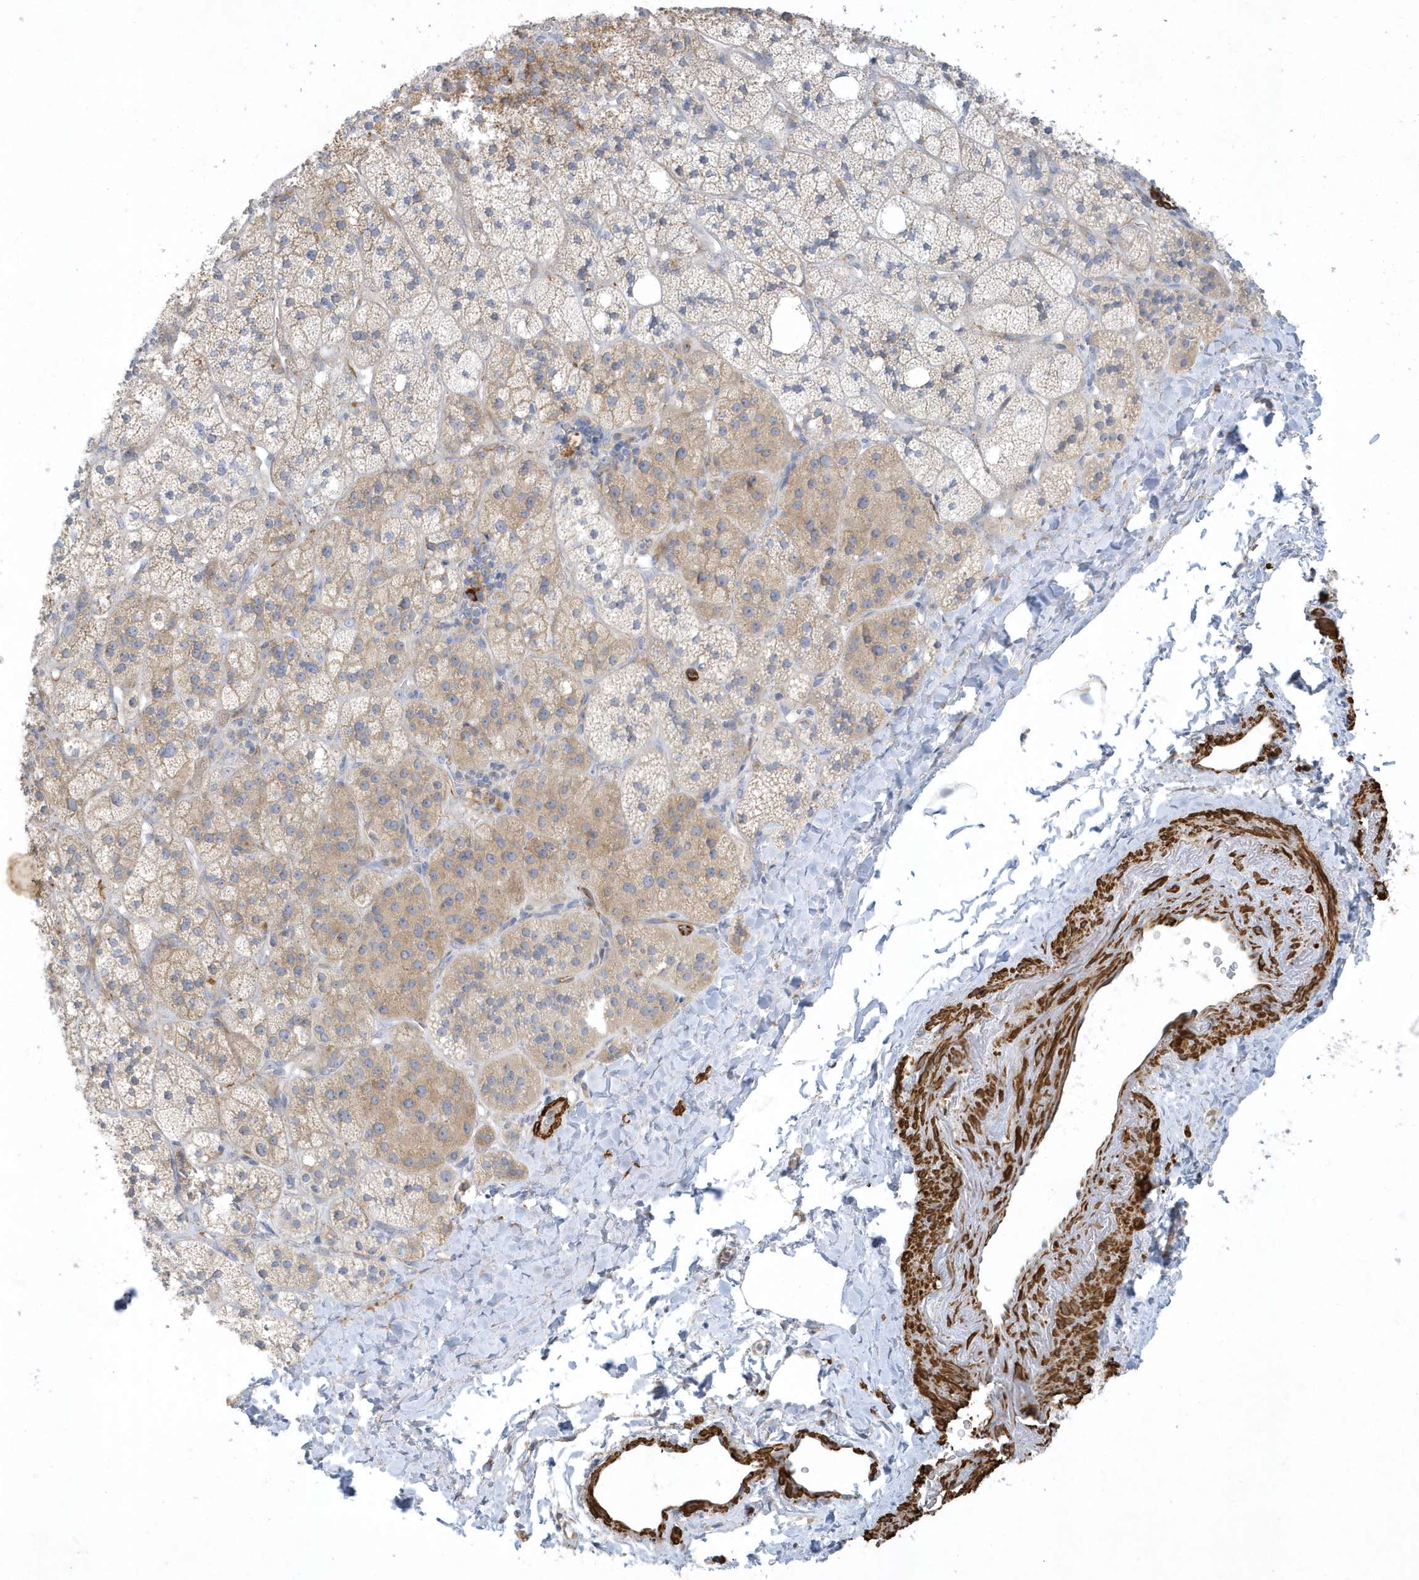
{"staining": {"intensity": "weak", "quantity": "25%-75%", "location": "cytoplasmic/membranous"}, "tissue": "adrenal gland", "cell_type": "Glandular cells", "image_type": "normal", "snomed": [{"axis": "morphology", "description": "Normal tissue, NOS"}, {"axis": "topography", "description": "Adrenal gland"}], "caption": "DAB immunohistochemical staining of unremarkable human adrenal gland displays weak cytoplasmic/membranous protein staining in approximately 25%-75% of glandular cells.", "gene": "THADA", "patient": {"sex": "male", "age": 61}}